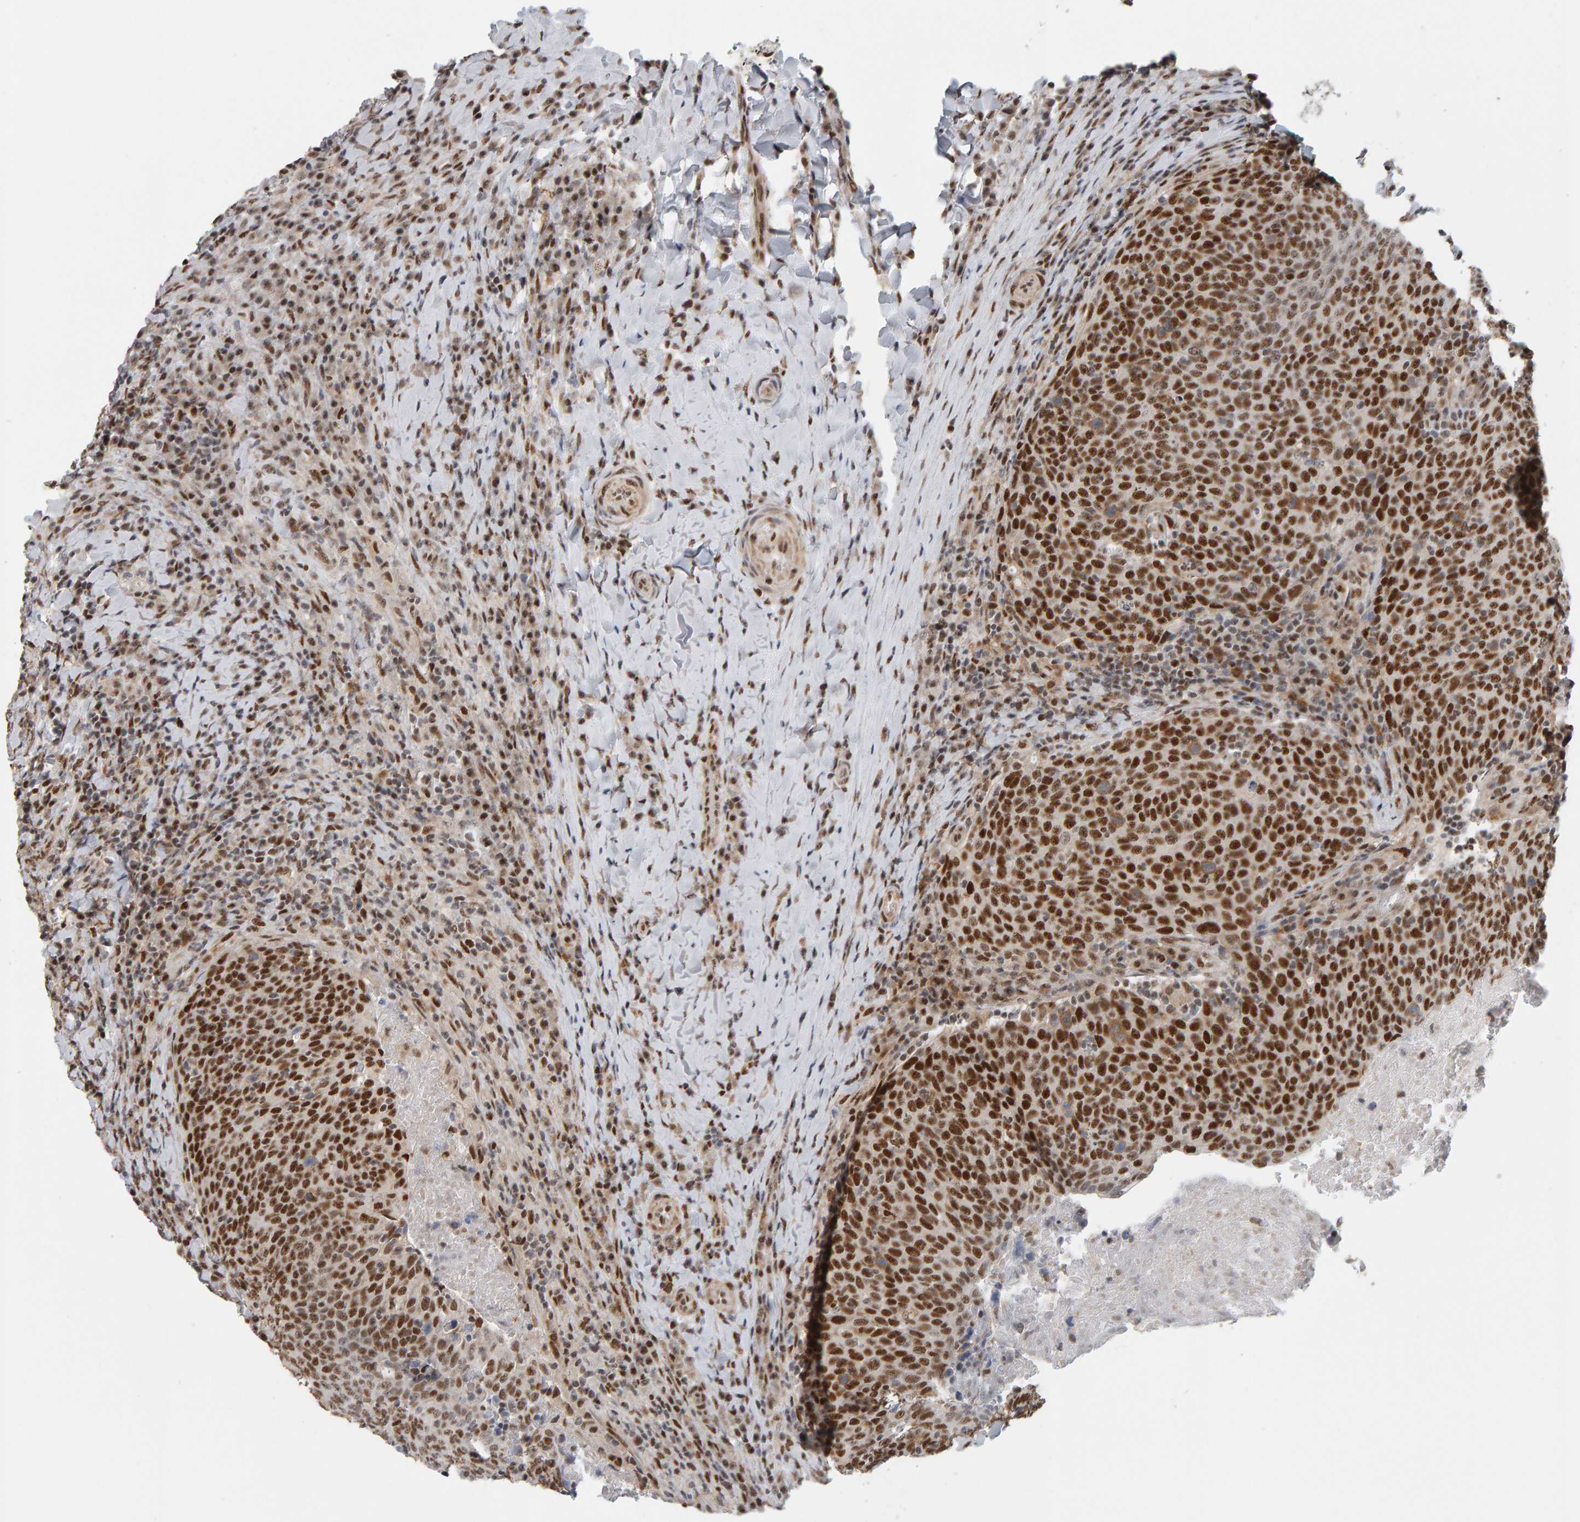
{"staining": {"intensity": "strong", "quantity": ">75%", "location": "nuclear"}, "tissue": "head and neck cancer", "cell_type": "Tumor cells", "image_type": "cancer", "snomed": [{"axis": "morphology", "description": "Squamous cell carcinoma, NOS"}, {"axis": "morphology", "description": "Squamous cell carcinoma, metastatic, NOS"}, {"axis": "topography", "description": "Lymph node"}, {"axis": "topography", "description": "Head-Neck"}], "caption": "Brown immunohistochemical staining in head and neck cancer (metastatic squamous cell carcinoma) reveals strong nuclear staining in approximately >75% of tumor cells.", "gene": "ATF7IP", "patient": {"sex": "male", "age": 62}}